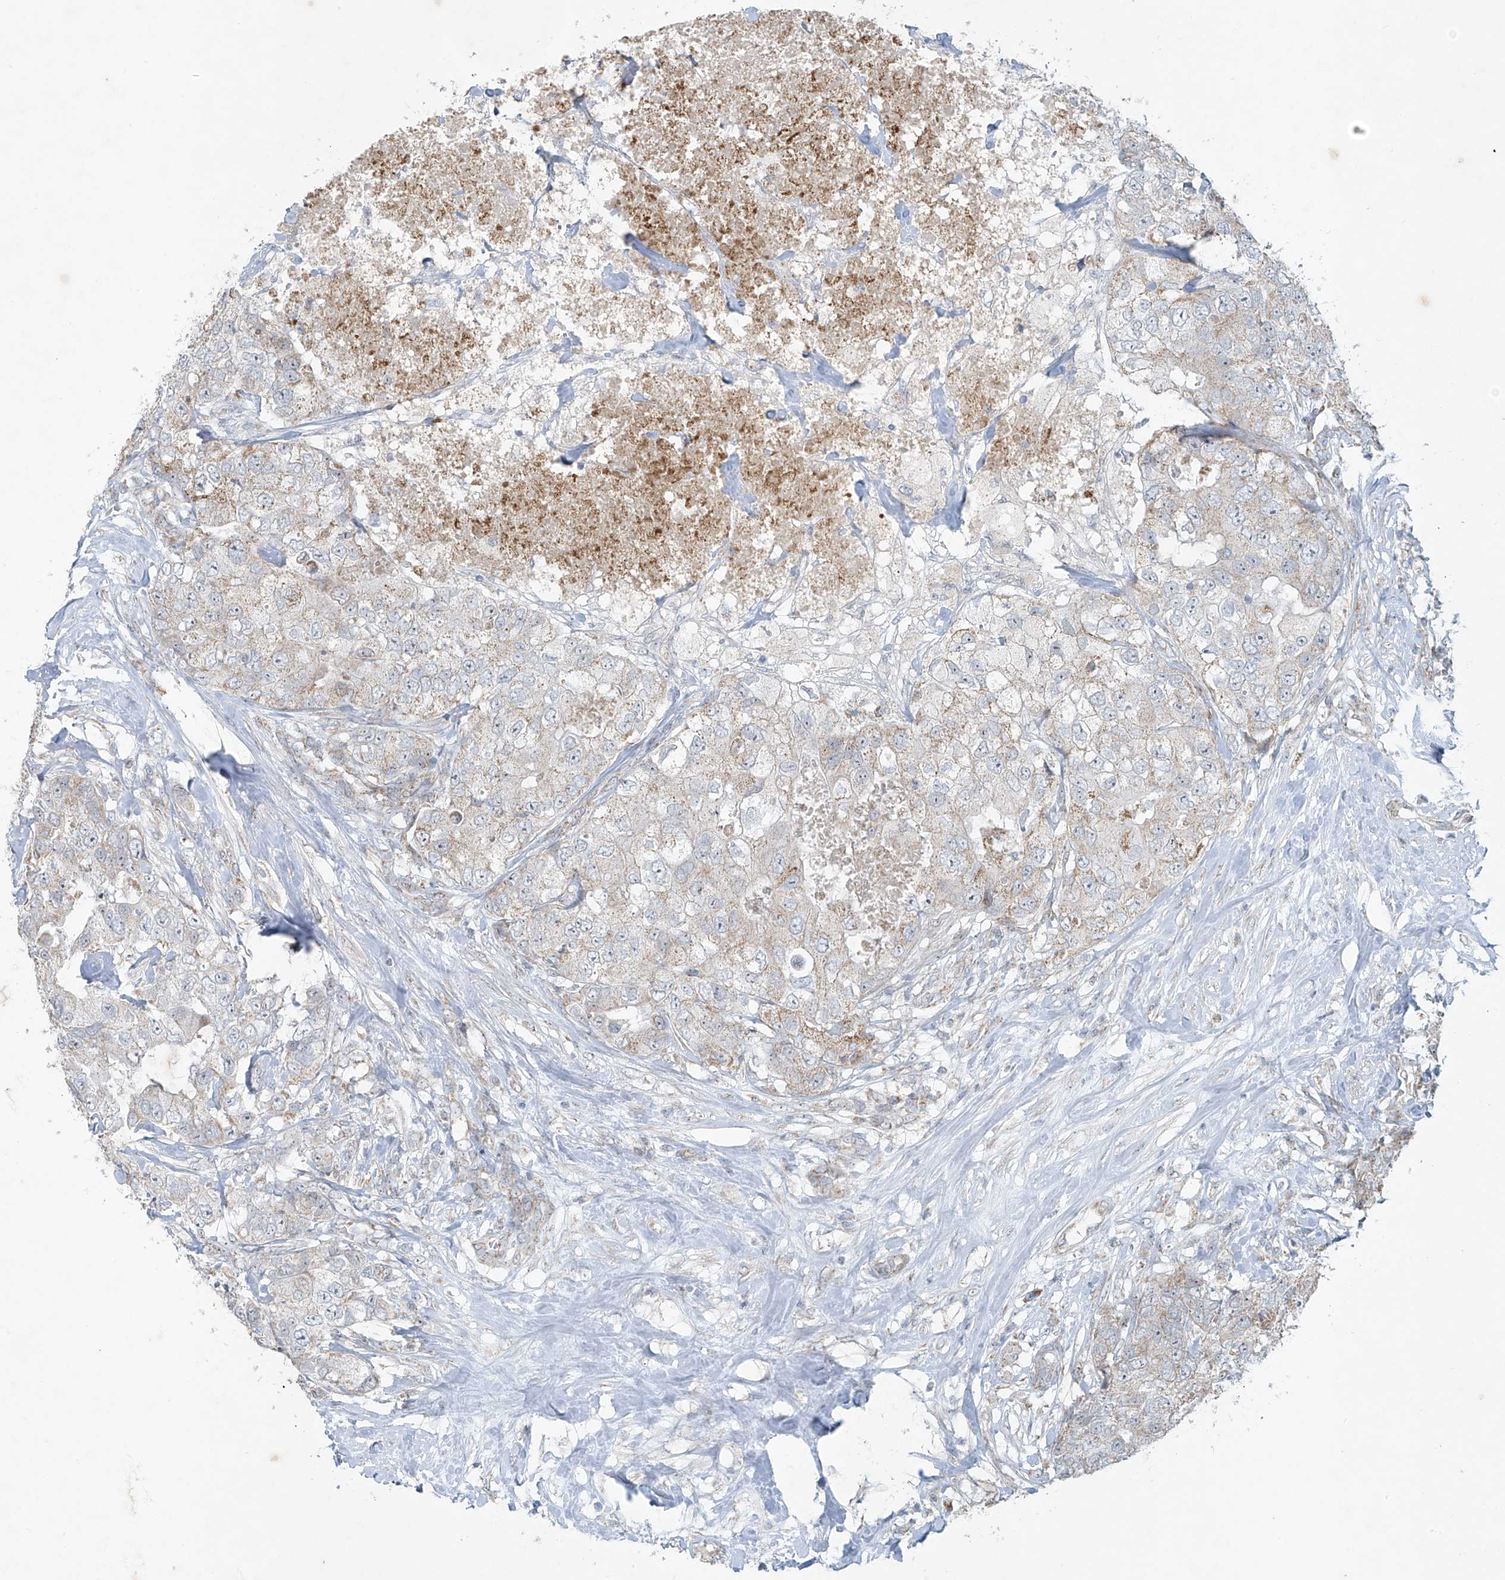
{"staining": {"intensity": "weak", "quantity": "25%-75%", "location": "cytoplasmic/membranous"}, "tissue": "breast cancer", "cell_type": "Tumor cells", "image_type": "cancer", "snomed": [{"axis": "morphology", "description": "Duct carcinoma"}, {"axis": "topography", "description": "Breast"}], "caption": "Protein expression analysis of human infiltrating ductal carcinoma (breast) reveals weak cytoplasmic/membranous positivity in approximately 25%-75% of tumor cells. (IHC, brightfield microscopy, high magnification).", "gene": "SMDT1", "patient": {"sex": "female", "age": 62}}